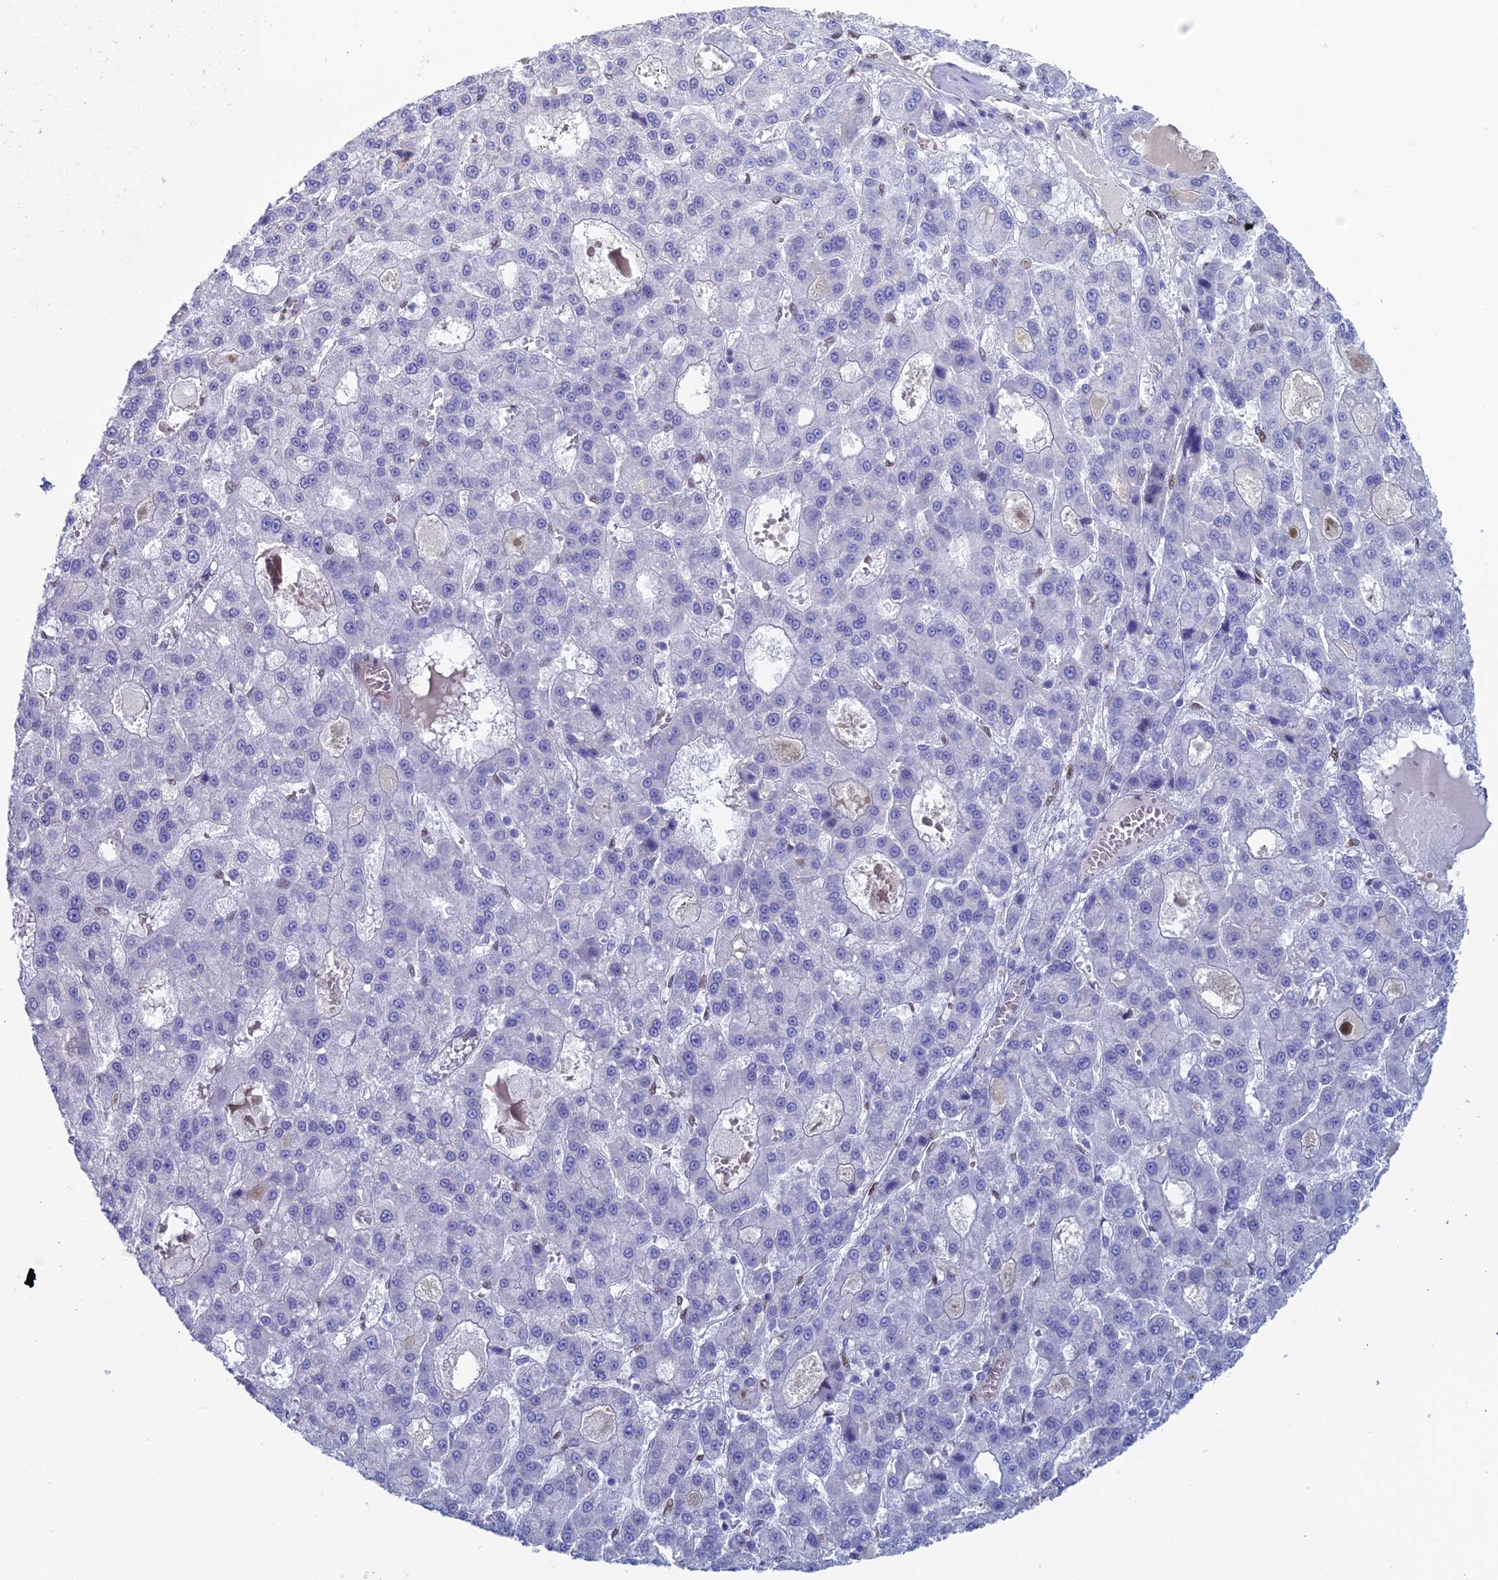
{"staining": {"intensity": "negative", "quantity": "none", "location": "none"}, "tissue": "liver cancer", "cell_type": "Tumor cells", "image_type": "cancer", "snomed": [{"axis": "morphology", "description": "Carcinoma, Hepatocellular, NOS"}, {"axis": "topography", "description": "Liver"}], "caption": "High power microscopy histopathology image of an IHC photomicrograph of liver cancer, revealing no significant staining in tumor cells.", "gene": "NOL4L", "patient": {"sex": "male", "age": 70}}